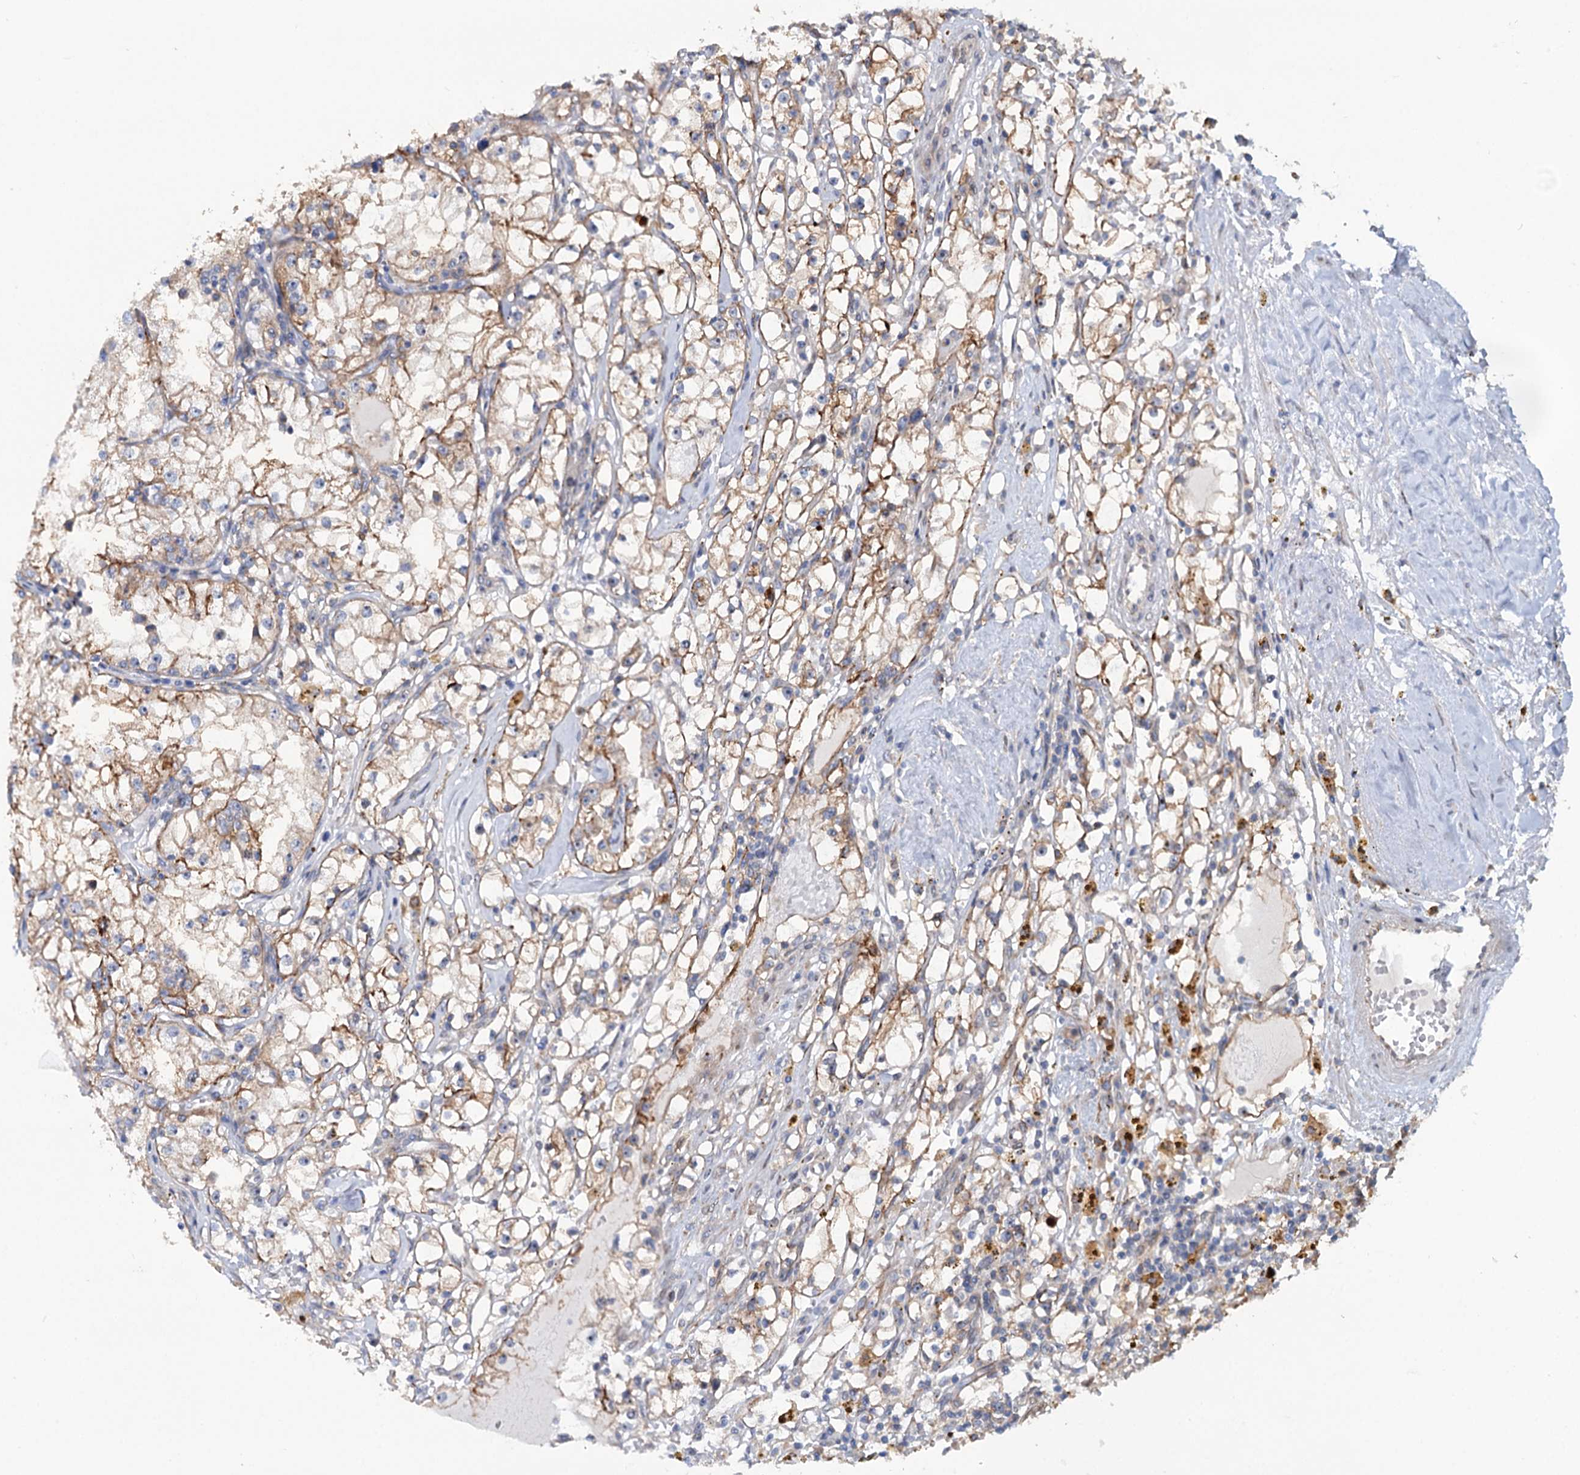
{"staining": {"intensity": "moderate", "quantity": ">75%", "location": "cytoplasmic/membranous"}, "tissue": "renal cancer", "cell_type": "Tumor cells", "image_type": "cancer", "snomed": [{"axis": "morphology", "description": "Adenocarcinoma, NOS"}, {"axis": "topography", "description": "Kidney"}], "caption": "Immunohistochemistry (IHC) photomicrograph of adenocarcinoma (renal) stained for a protein (brown), which shows medium levels of moderate cytoplasmic/membranous expression in about >75% of tumor cells.", "gene": "PTDSS2", "patient": {"sex": "male", "age": 56}}